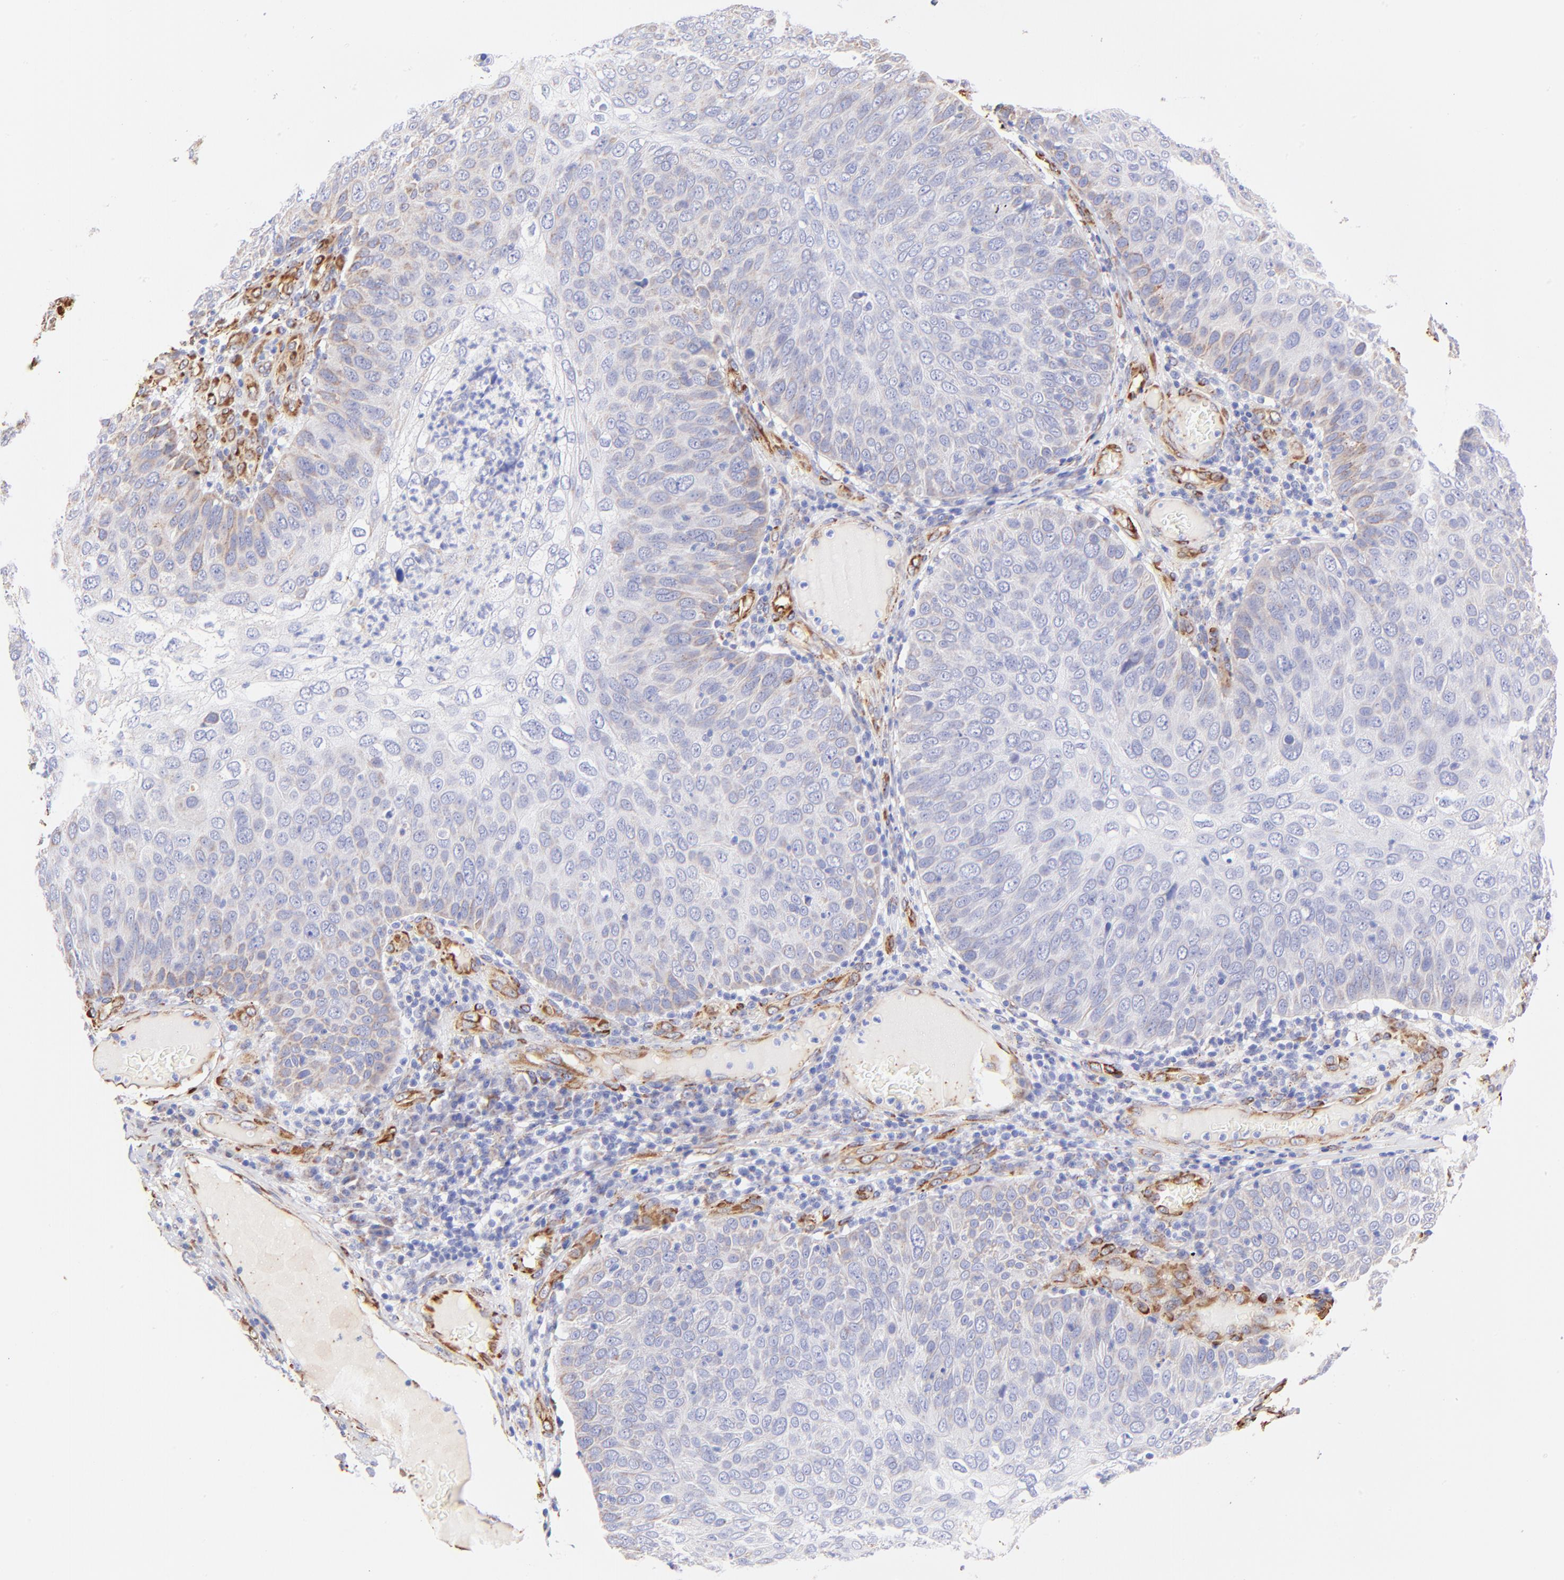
{"staining": {"intensity": "weak", "quantity": "<25%", "location": "cytoplasmic/membranous"}, "tissue": "skin cancer", "cell_type": "Tumor cells", "image_type": "cancer", "snomed": [{"axis": "morphology", "description": "Squamous cell carcinoma, NOS"}, {"axis": "topography", "description": "Skin"}], "caption": "There is no significant positivity in tumor cells of skin cancer (squamous cell carcinoma).", "gene": "SPARC", "patient": {"sex": "male", "age": 87}}